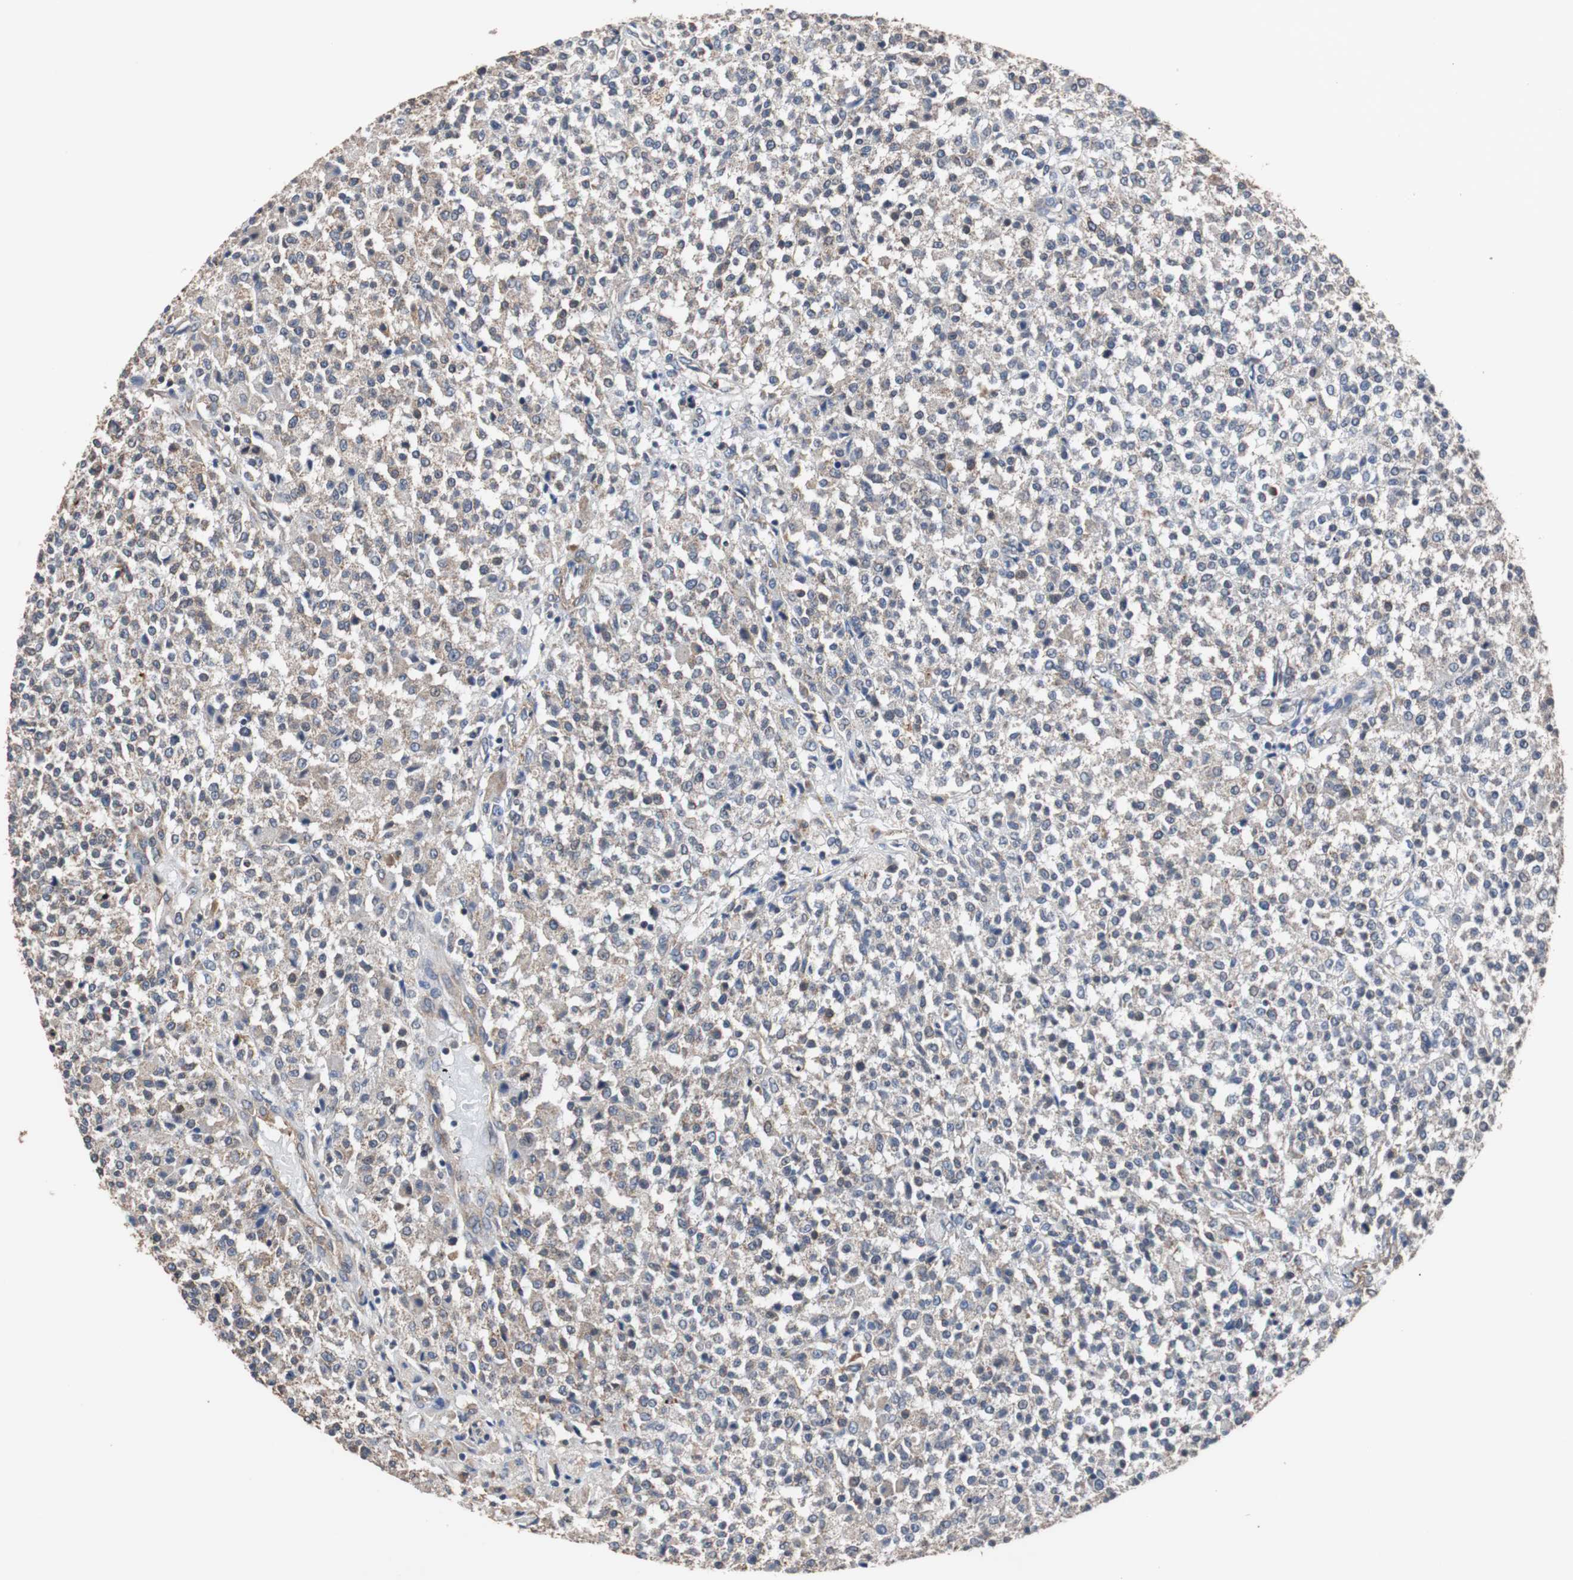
{"staining": {"intensity": "weak", "quantity": ">75%", "location": "cytoplasmic/membranous"}, "tissue": "testis cancer", "cell_type": "Tumor cells", "image_type": "cancer", "snomed": [{"axis": "morphology", "description": "Seminoma, NOS"}, {"axis": "topography", "description": "Testis"}], "caption": "Immunohistochemical staining of testis cancer reveals low levels of weak cytoplasmic/membranous protein positivity in approximately >75% of tumor cells. (DAB (3,3'-diaminobenzidine) IHC, brown staining for protein, blue staining for nuclei).", "gene": "PITRM1", "patient": {"sex": "male", "age": 59}}